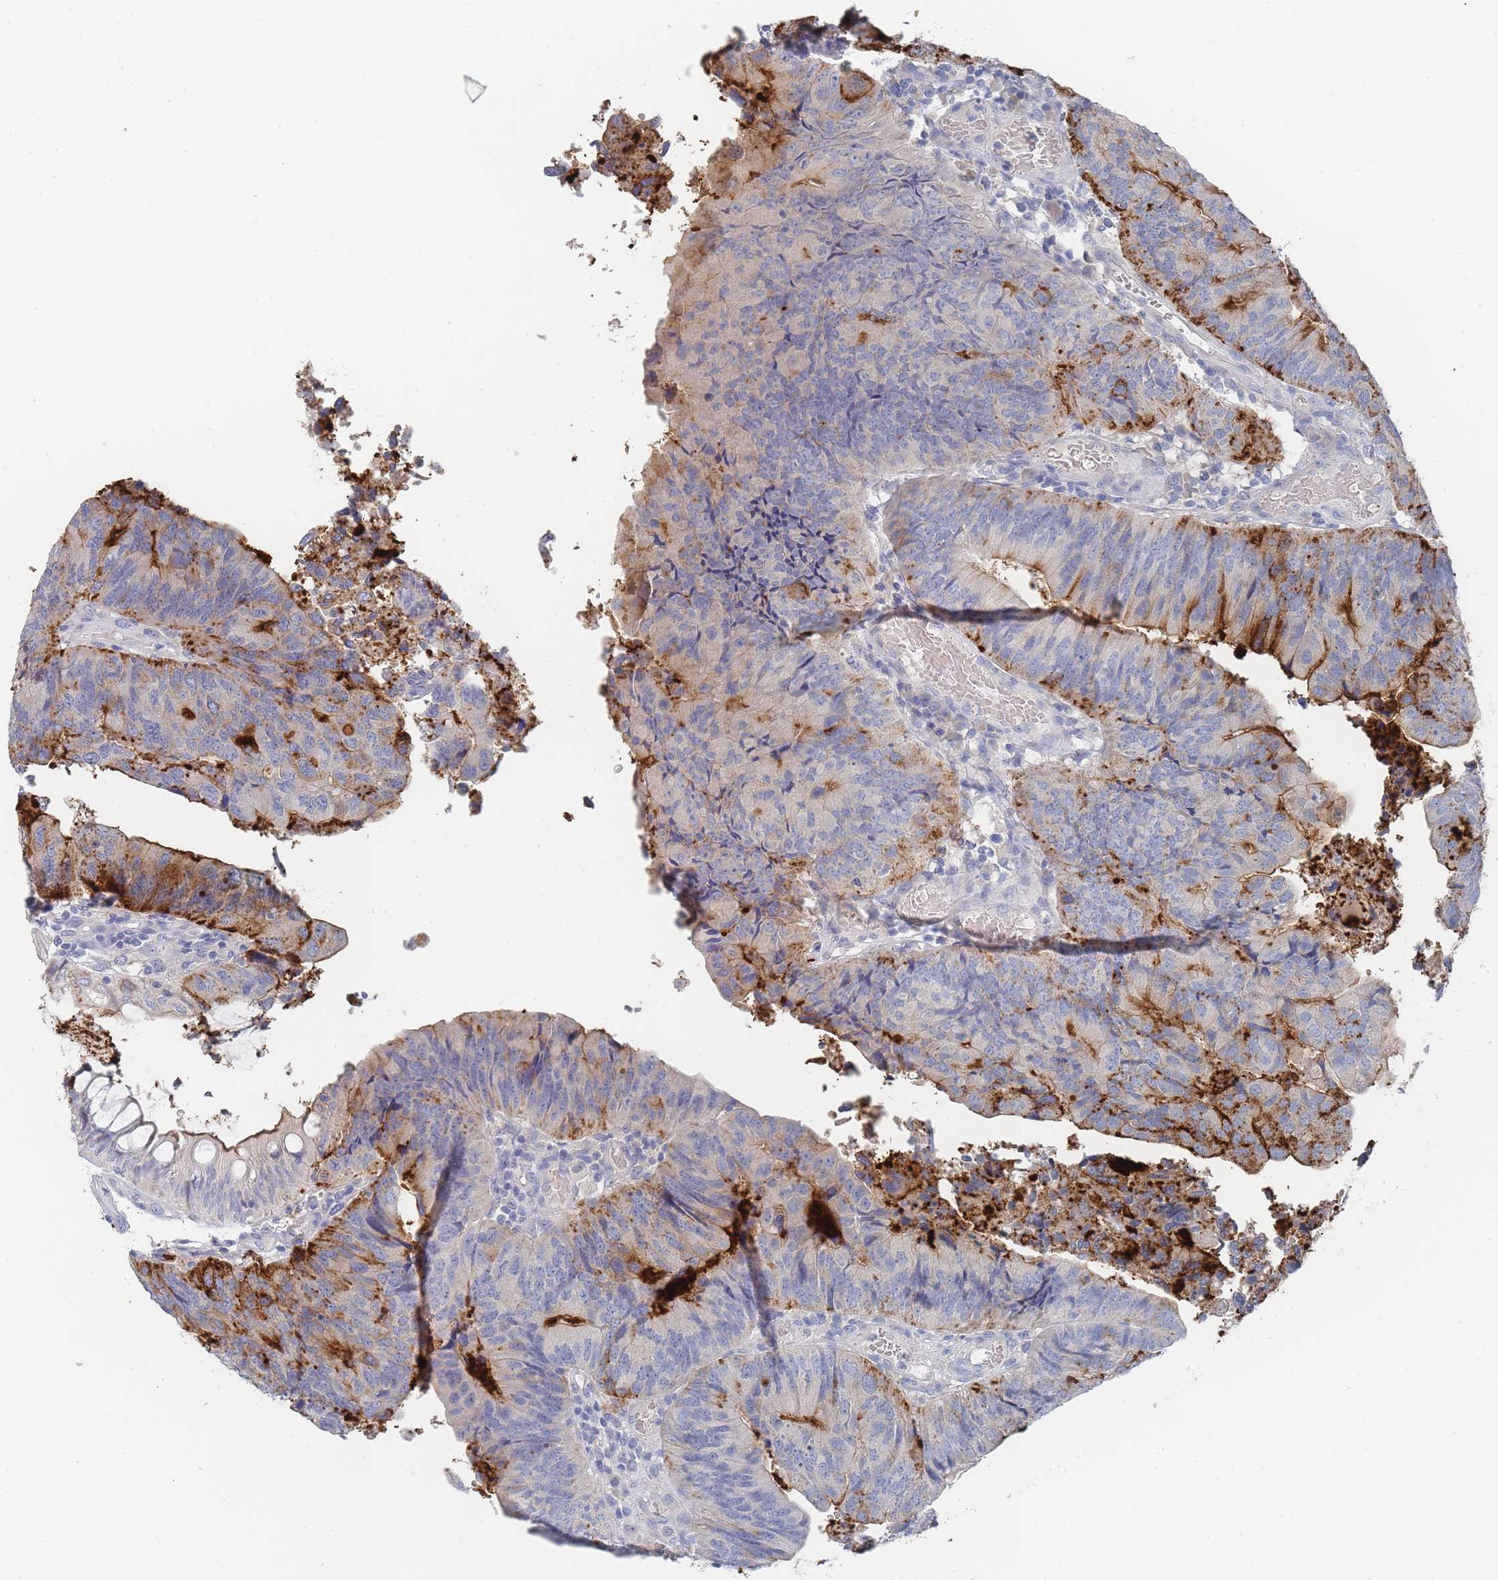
{"staining": {"intensity": "strong", "quantity": "<25%", "location": "cytoplasmic/membranous"}, "tissue": "colorectal cancer", "cell_type": "Tumor cells", "image_type": "cancer", "snomed": [{"axis": "morphology", "description": "Adenocarcinoma, NOS"}, {"axis": "topography", "description": "Colon"}], "caption": "Colorectal adenocarcinoma stained with a protein marker reveals strong staining in tumor cells.", "gene": "ACAD11", "patient": {"sex": "female", "age": 67}}